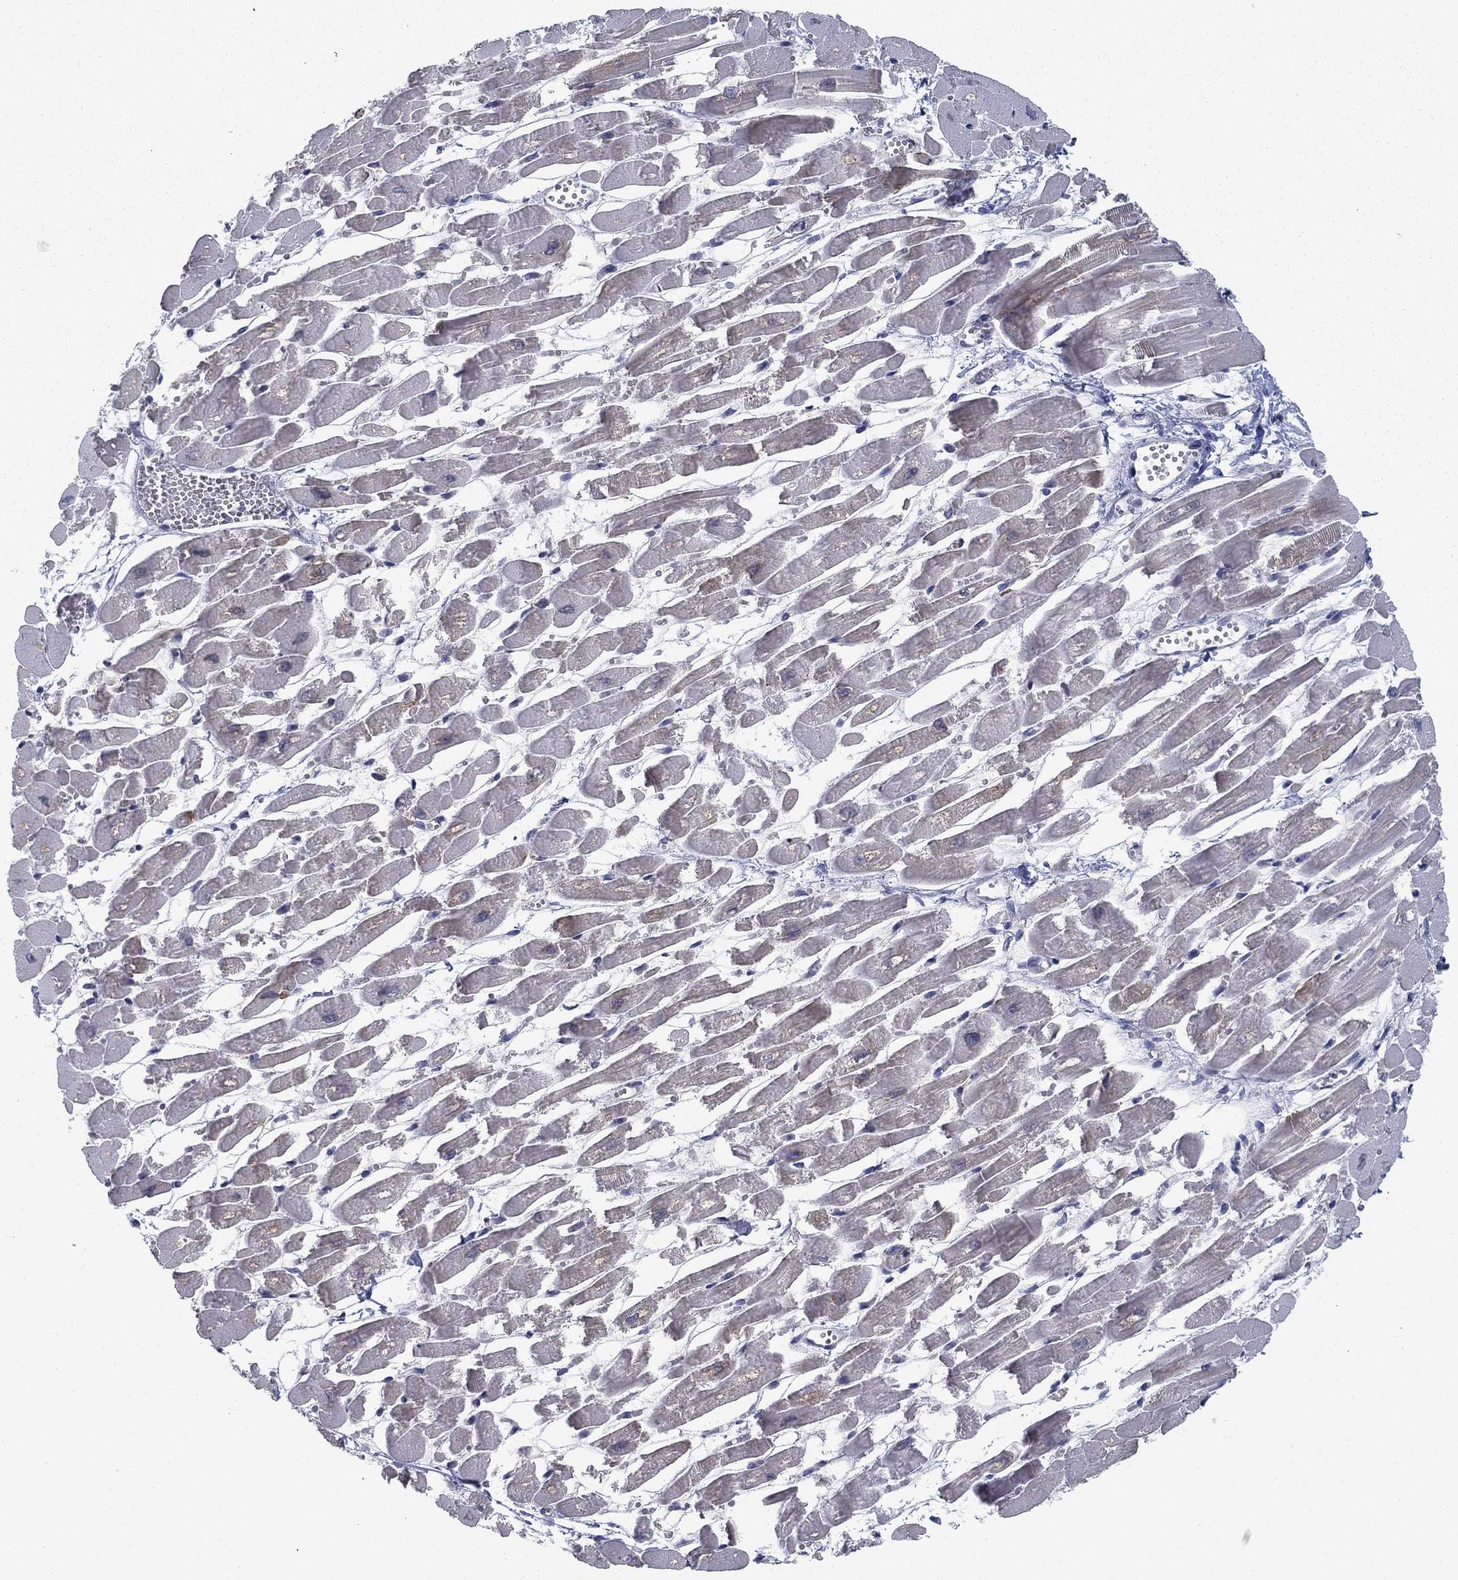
{"staining": {"intensity": "negative", "quantity": "none", "location": "none"}, "tissue": "heart muscle", "cell_type": "Cardiomyocytes", "image_type": "normal", "snomed": [{"axis": "morphology", "description": "Normal tissue, NOS"}, {"axis": "topography", "description": "Heart"}], "caption": "A high-resolution photomicrograph shows immunohistochemistry (IHC) staining of benign heart muscle, which demonstrates no significant positivity in cardiomyocytes.", "gene": "FXR1", "patient": {"sex": "female", "age": 52}}